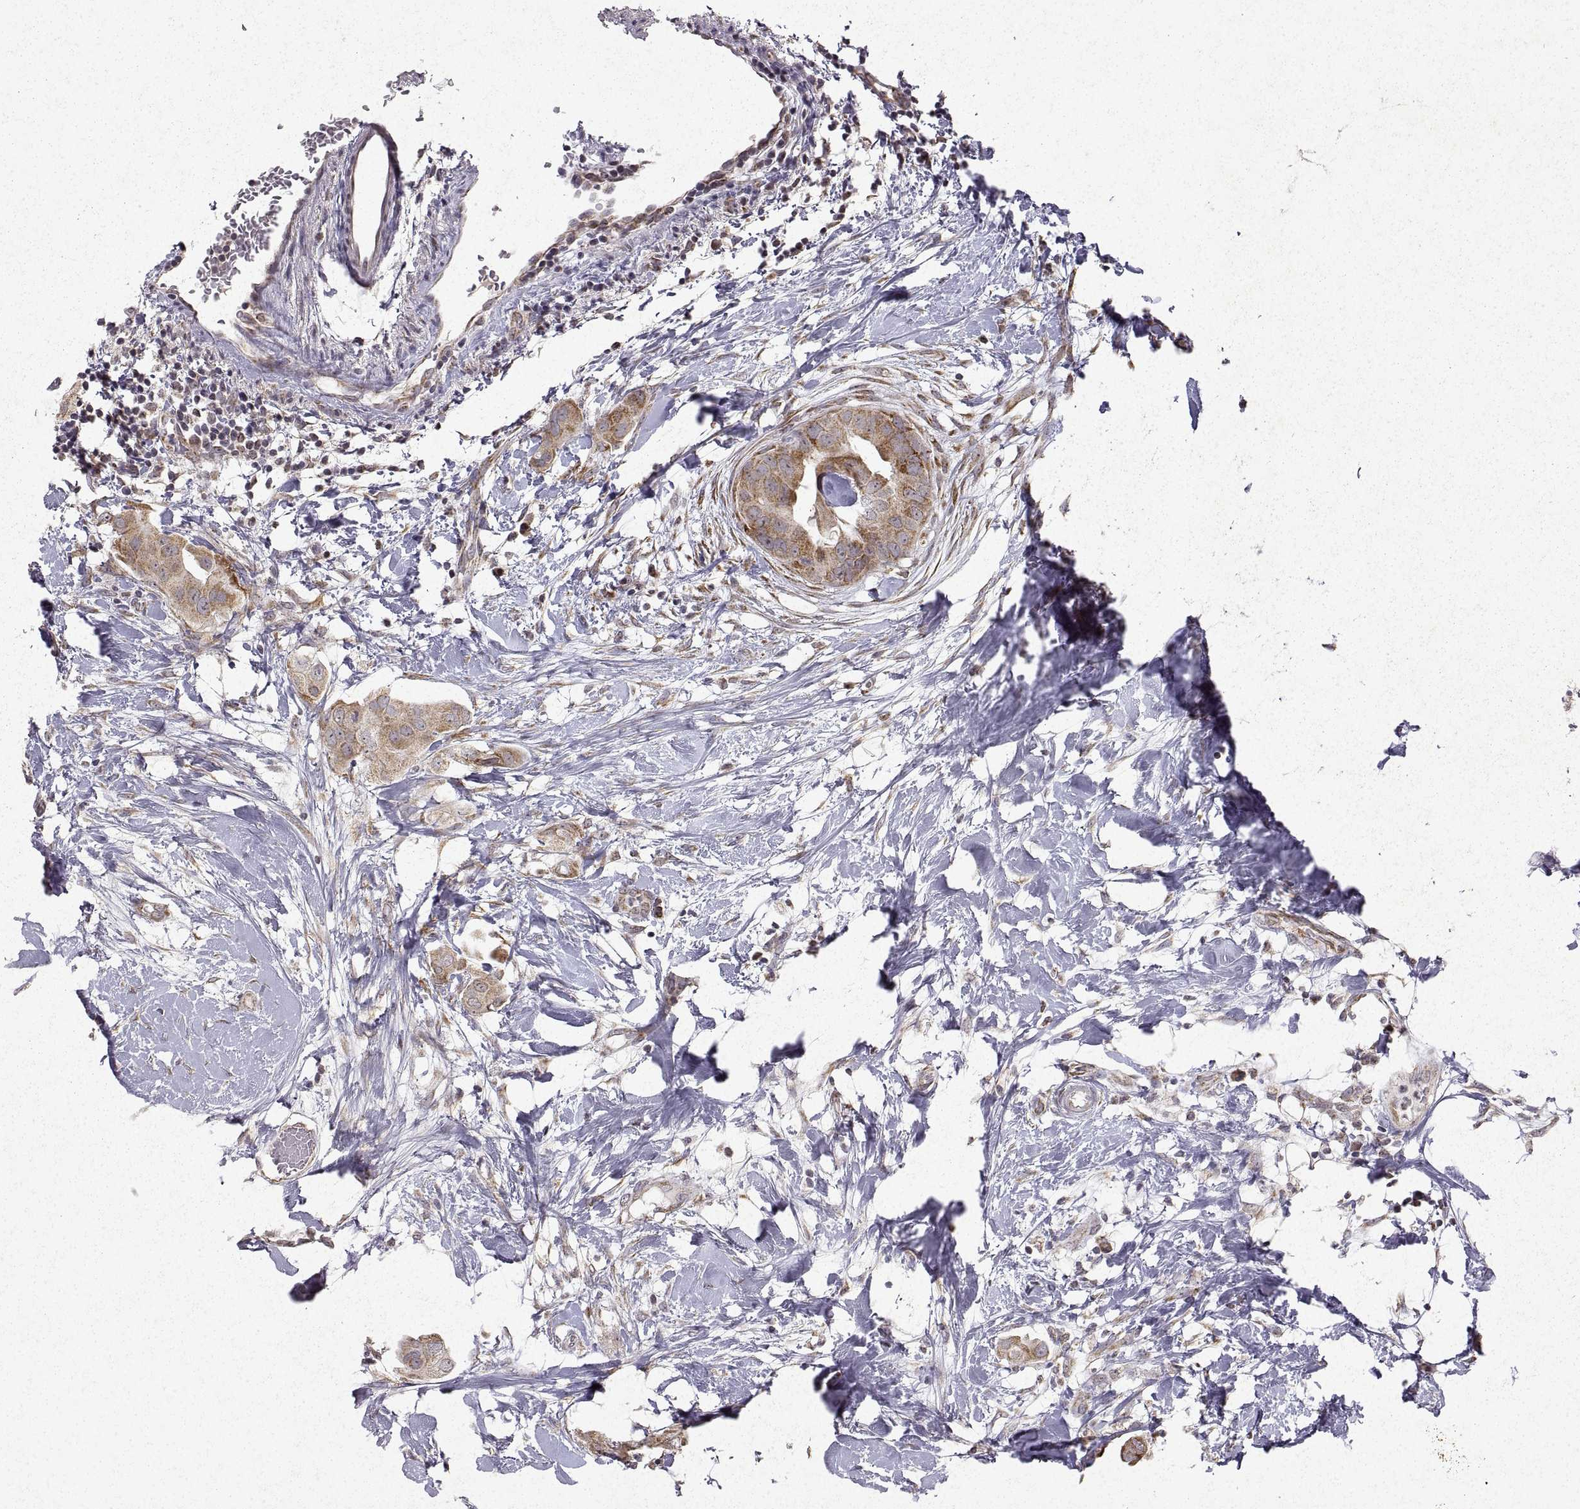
{"staining": {"intensity": "moderate", "quantity": "<25%", "location": "cytoplasmic/membranous"}, "tissue": "breast cancer", "cell_type": "Tumor cells", "image_type": "cancer", "snomed": [{"axis": "morphology", "description": "Normal tissue, NOS"}, {"axis": "morphology", "description": "Duct carcinoma"}, {"axis": "topography", "description": "Breast"}], "caption": "Immunohistochemistry (DAB) staining of breast cancer reveals moderate cytoplasmic/membranous protein expression in approximately <25% of tumor cells. Immunohistochemistry (ihc) stains the protein of interest in brown and the nuclei are stained blue.", "gene": "MANBAL", "patient": {"sex": "female", "age": 40}}